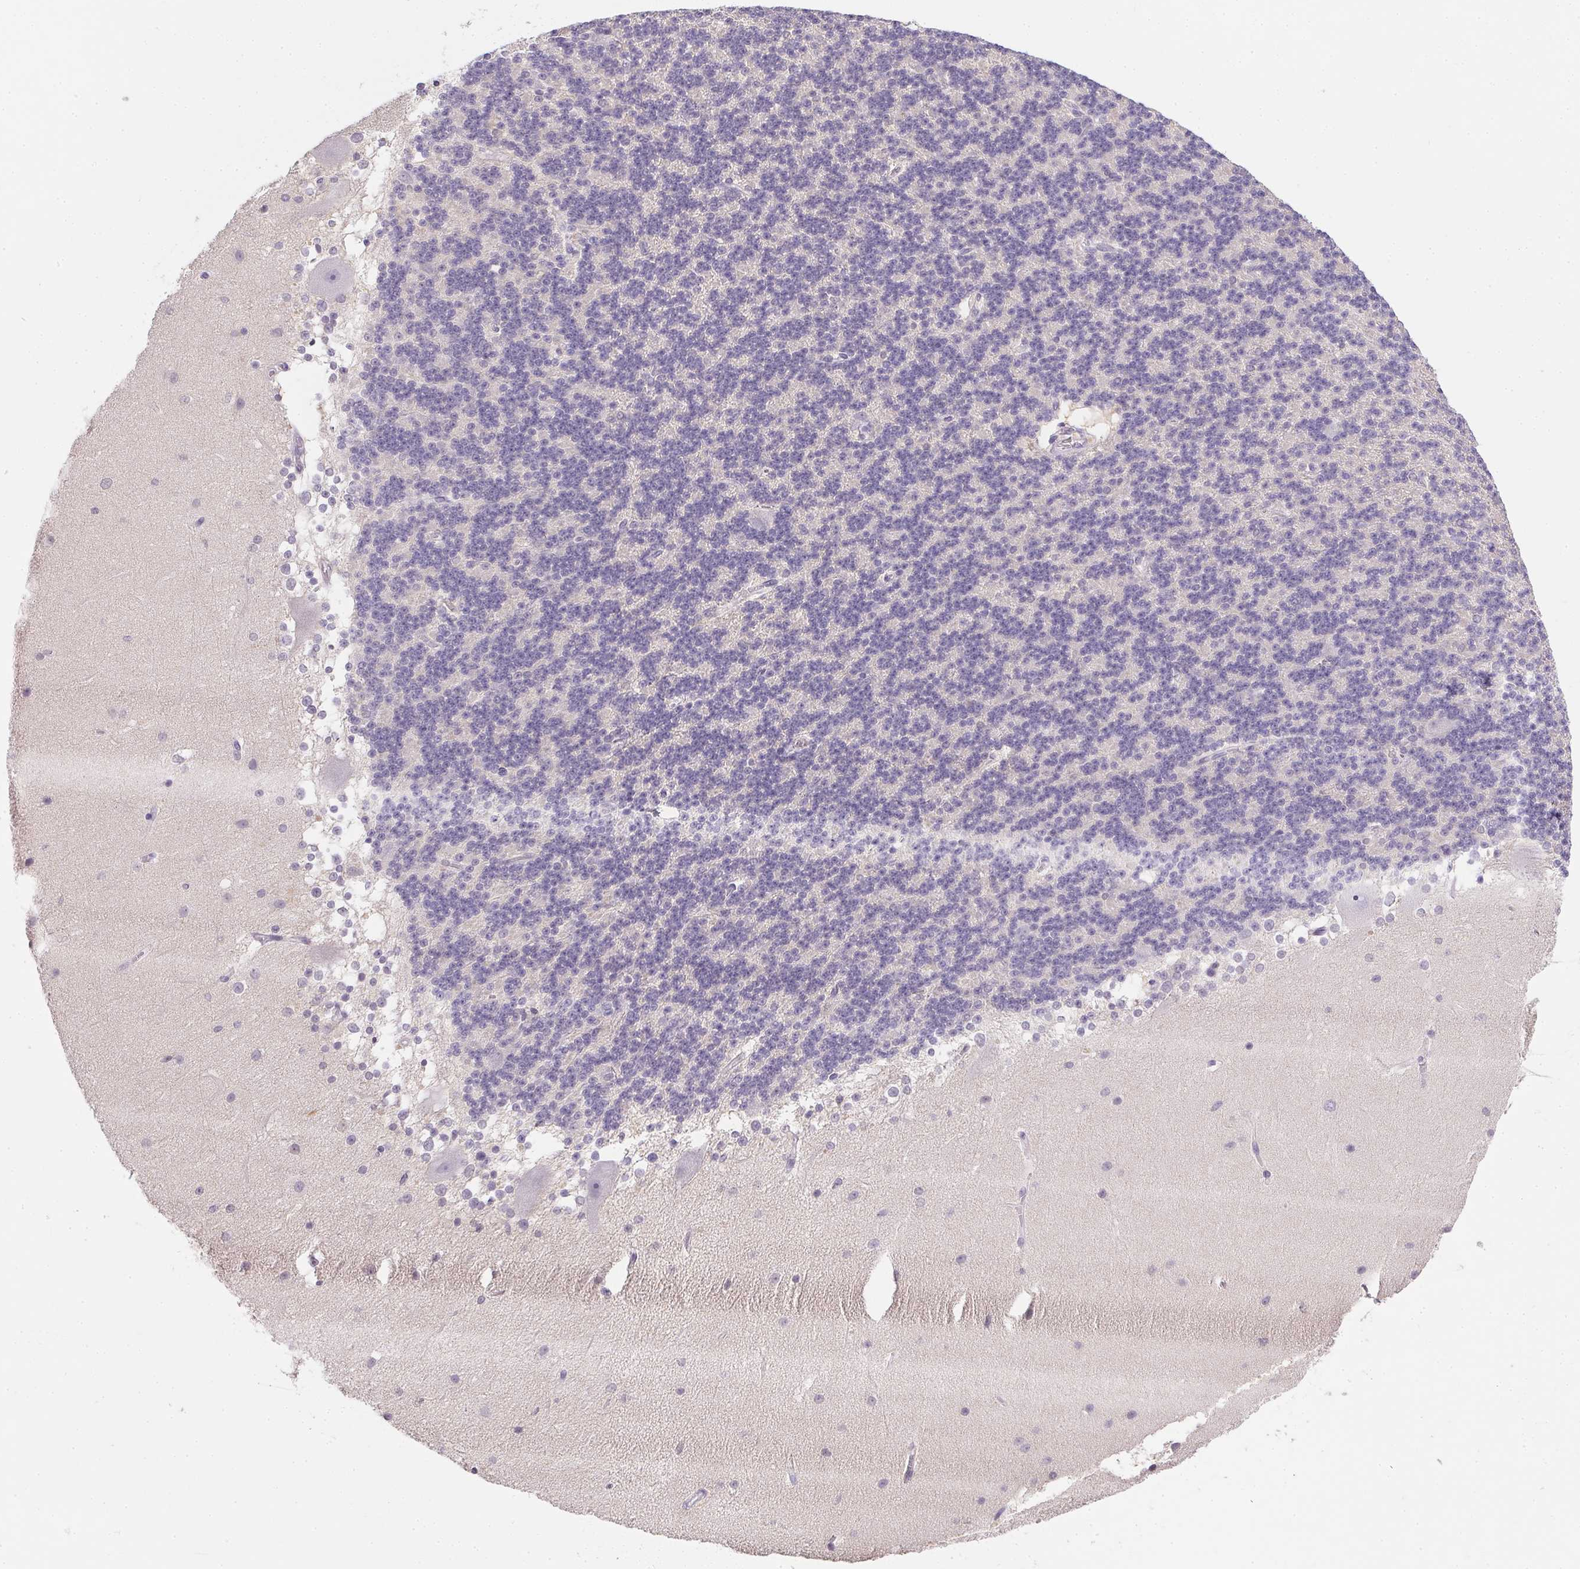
{"staining": {"intensity": "negative", "quantity": "none", "location": "none"}, "tissue": "cerebellum", "cell_type": "Cells in granular layer", "image_type": "normal", "snomed": [{"axis": "morphology", "description": "Normal tissue, NOS"}, {"axis": "topography", "description": "Cerebellum"}], "caption": "Cerebellum stained for a protein using immunohistochemistry (IHC) reveals no staining cells in granular layer.", "gene": "DNAJC5G", "patient": {"sex": "female", "age": 19}}